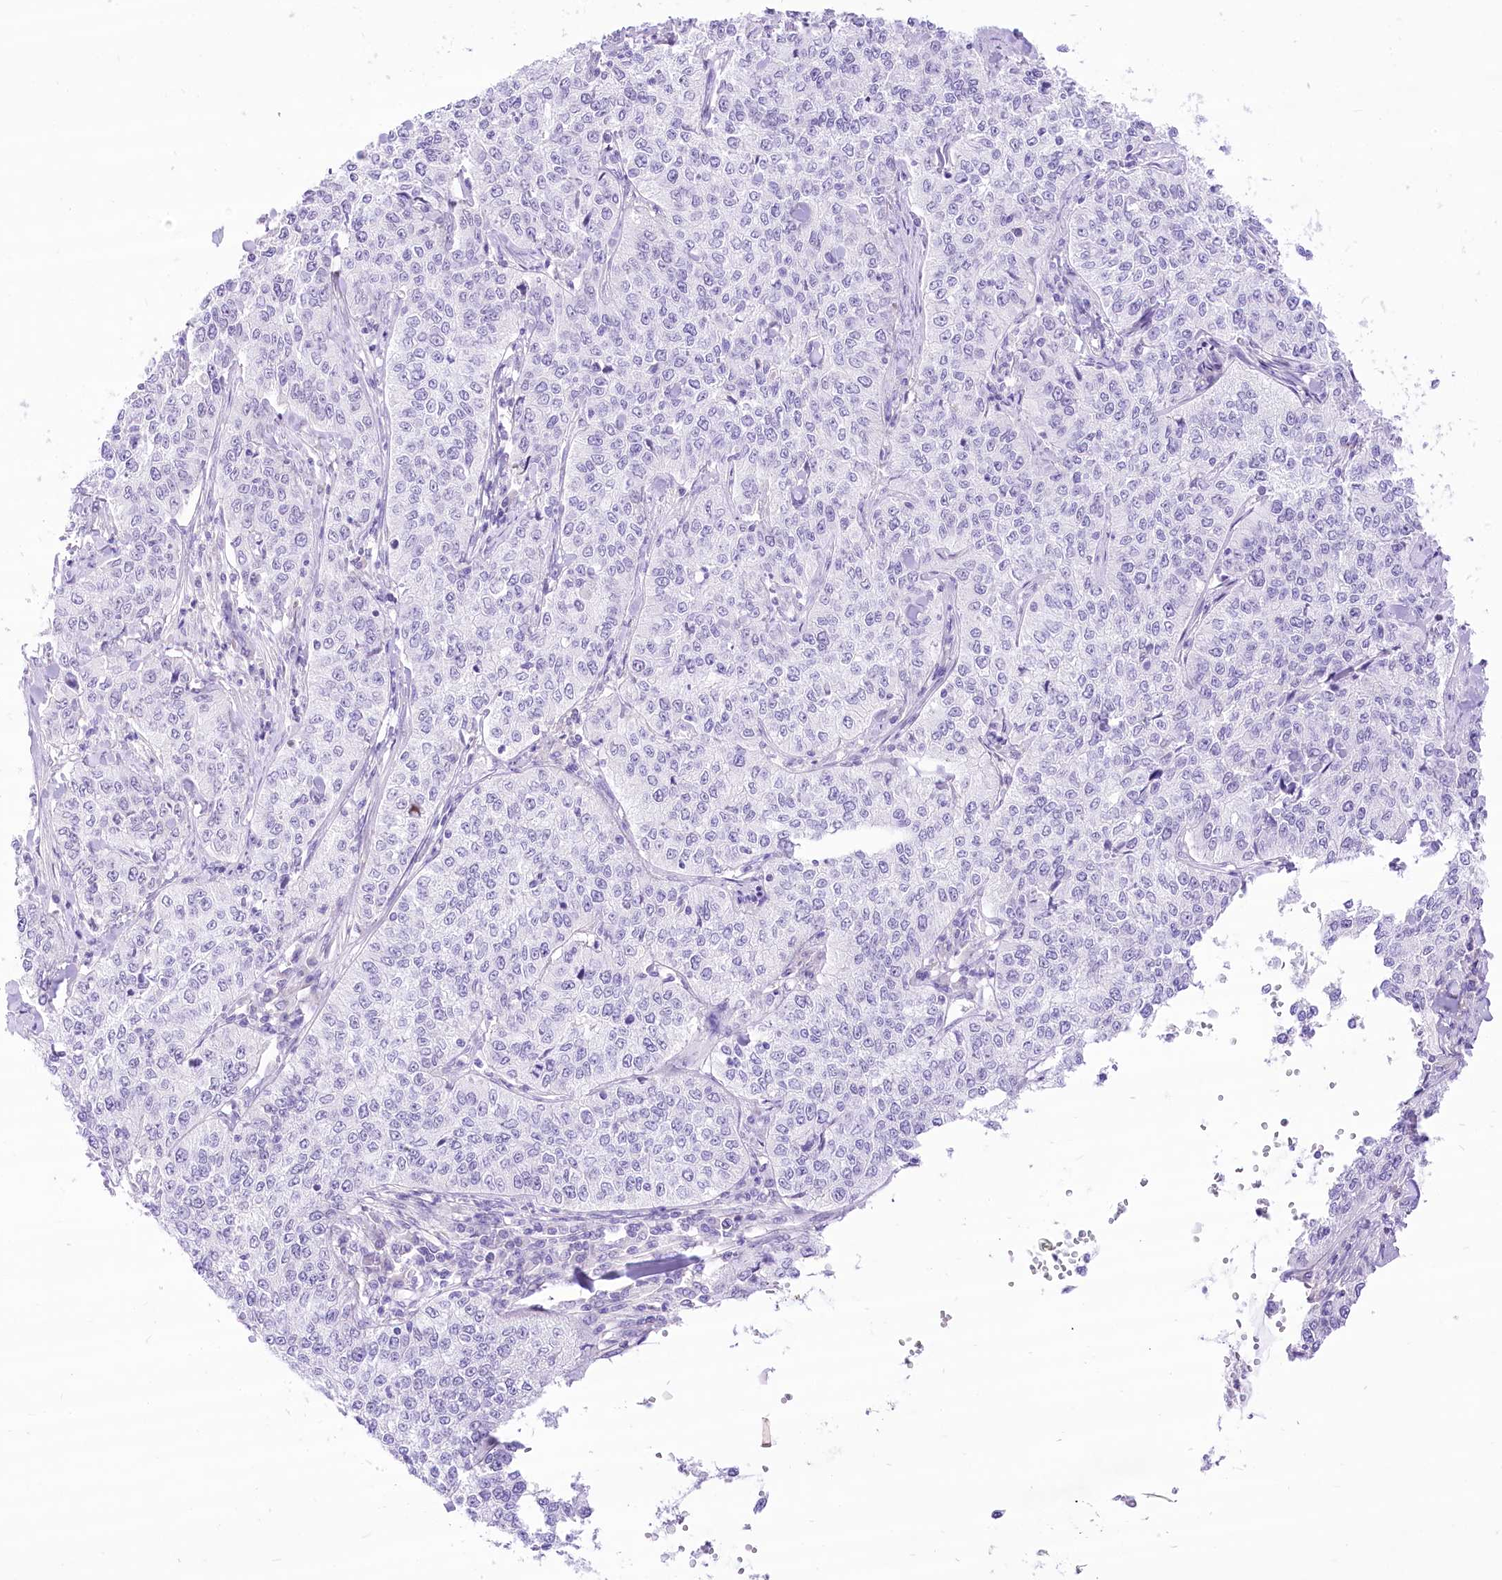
{"staining": {"intensity": "negative", "quantity": "none", "location": "none"}, "tissue": "cervical cancer", "cell_type": "Tumor cells", "image_type": "cancer", "snomed": [{"axis": "morphology", "description": "Squamous cell carcinoma, NOS"}, {"axis": "topography", "description": "Cervix"}], "caption": "Tumor cells are negative for brown protein staining in squamous cell carcinoma (cervical).", "gene": "HELT", "patient": {"sex": "female", "age": 35}}